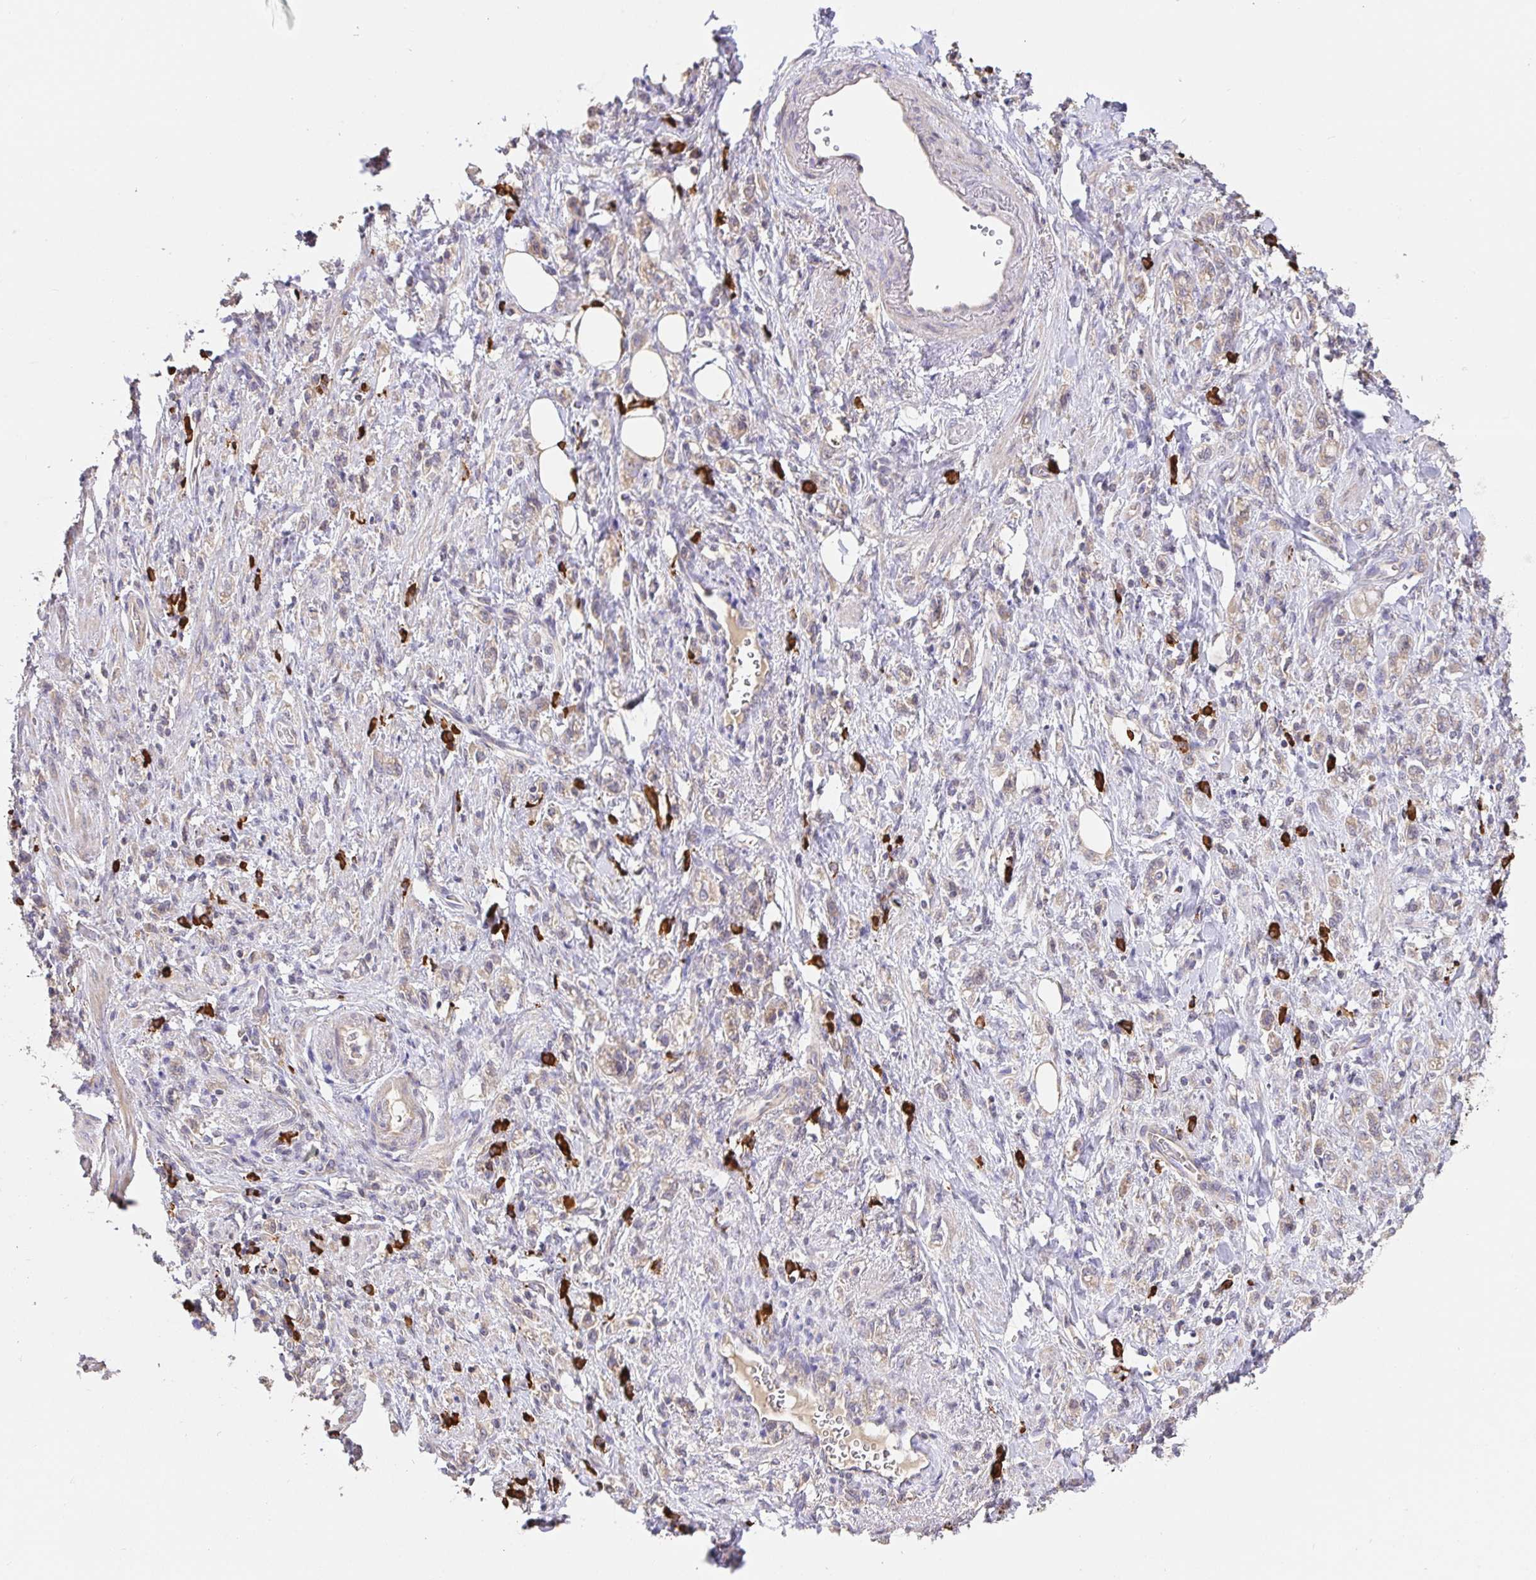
{"staining": {"intensity": "weak", "quantity": "<25%", "location": "cytoplasmic/membranous"}, "tissue": "stomach cancer", "cell_type": "Tumor cells", "image_type": "cancer", "snomed": [{"axis": "morphology", "description": "Adenocarcinoma, NOS"}, {"axis": "topography", "description": "Stomach"}], "caption": "This is an immunohistochemistry photomicrograph of human stomach adenocarcinoma. There is no staining in tumor cells.", "gene": "HAGH", "patient": {"sex": "male", "age": 77}}